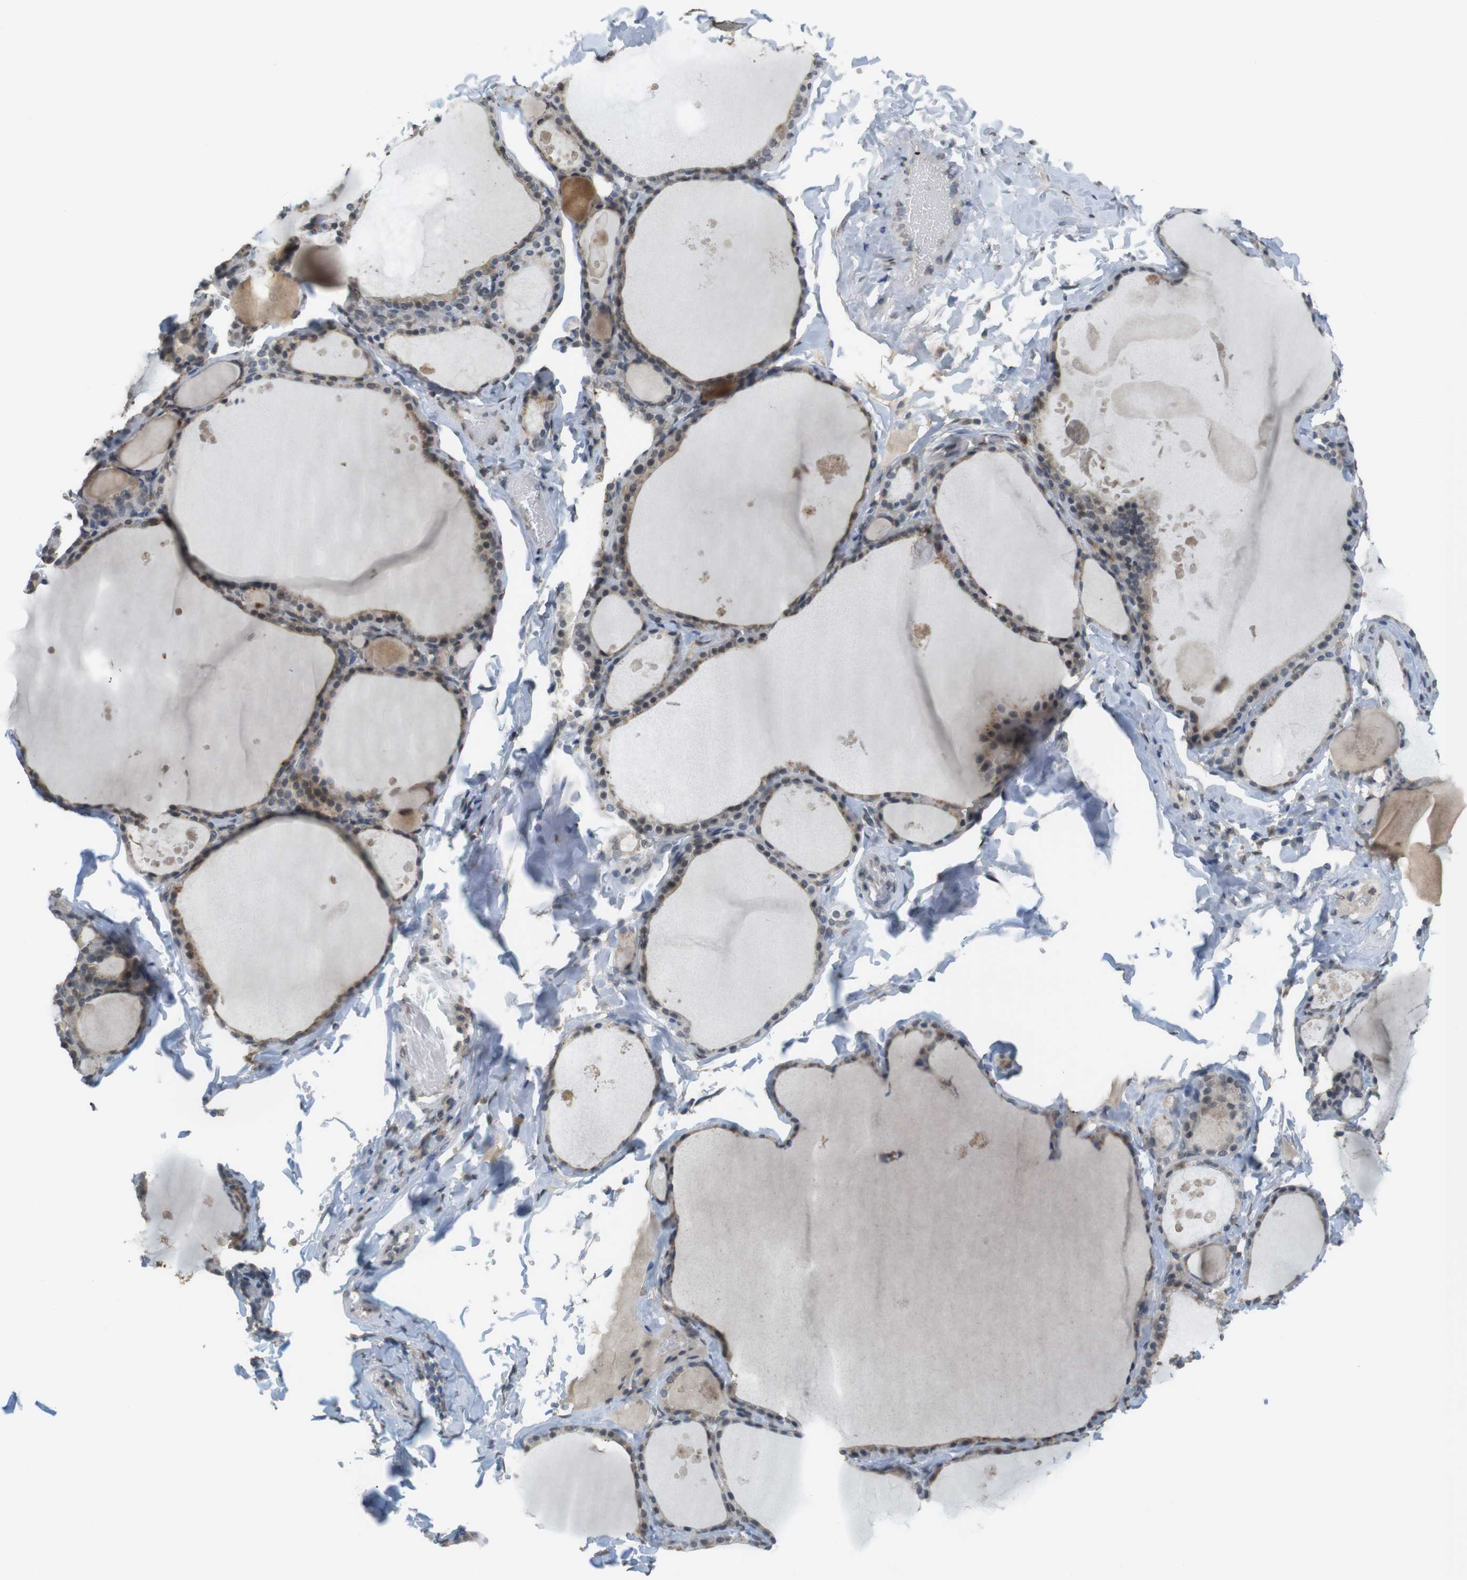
{"staining": {"intensity": "weak", "quantity": ">75%", "location": "cytoplasmic/membranous"}, "tissue": "thyroid gland", "cell_type": "Glandular cells", "image_type": "normal", "snomed": [{"axis": "morphology", "description": "Normal tissue, NOS"}, {"axis": "topography", "description": "Thyroid gland"}], "caption": "Immunohistochemical staining of benign human thyroid gland demonstrates >75% levels of weak cytoplasmic/membranous protein expression in about >75% of glandular cells. Immunohistochemistry (ihc) stains the protein in brown and the nuclei are stained blue.", "gene": "FZD10", "patient": {"sex": "male", "age": 56}}